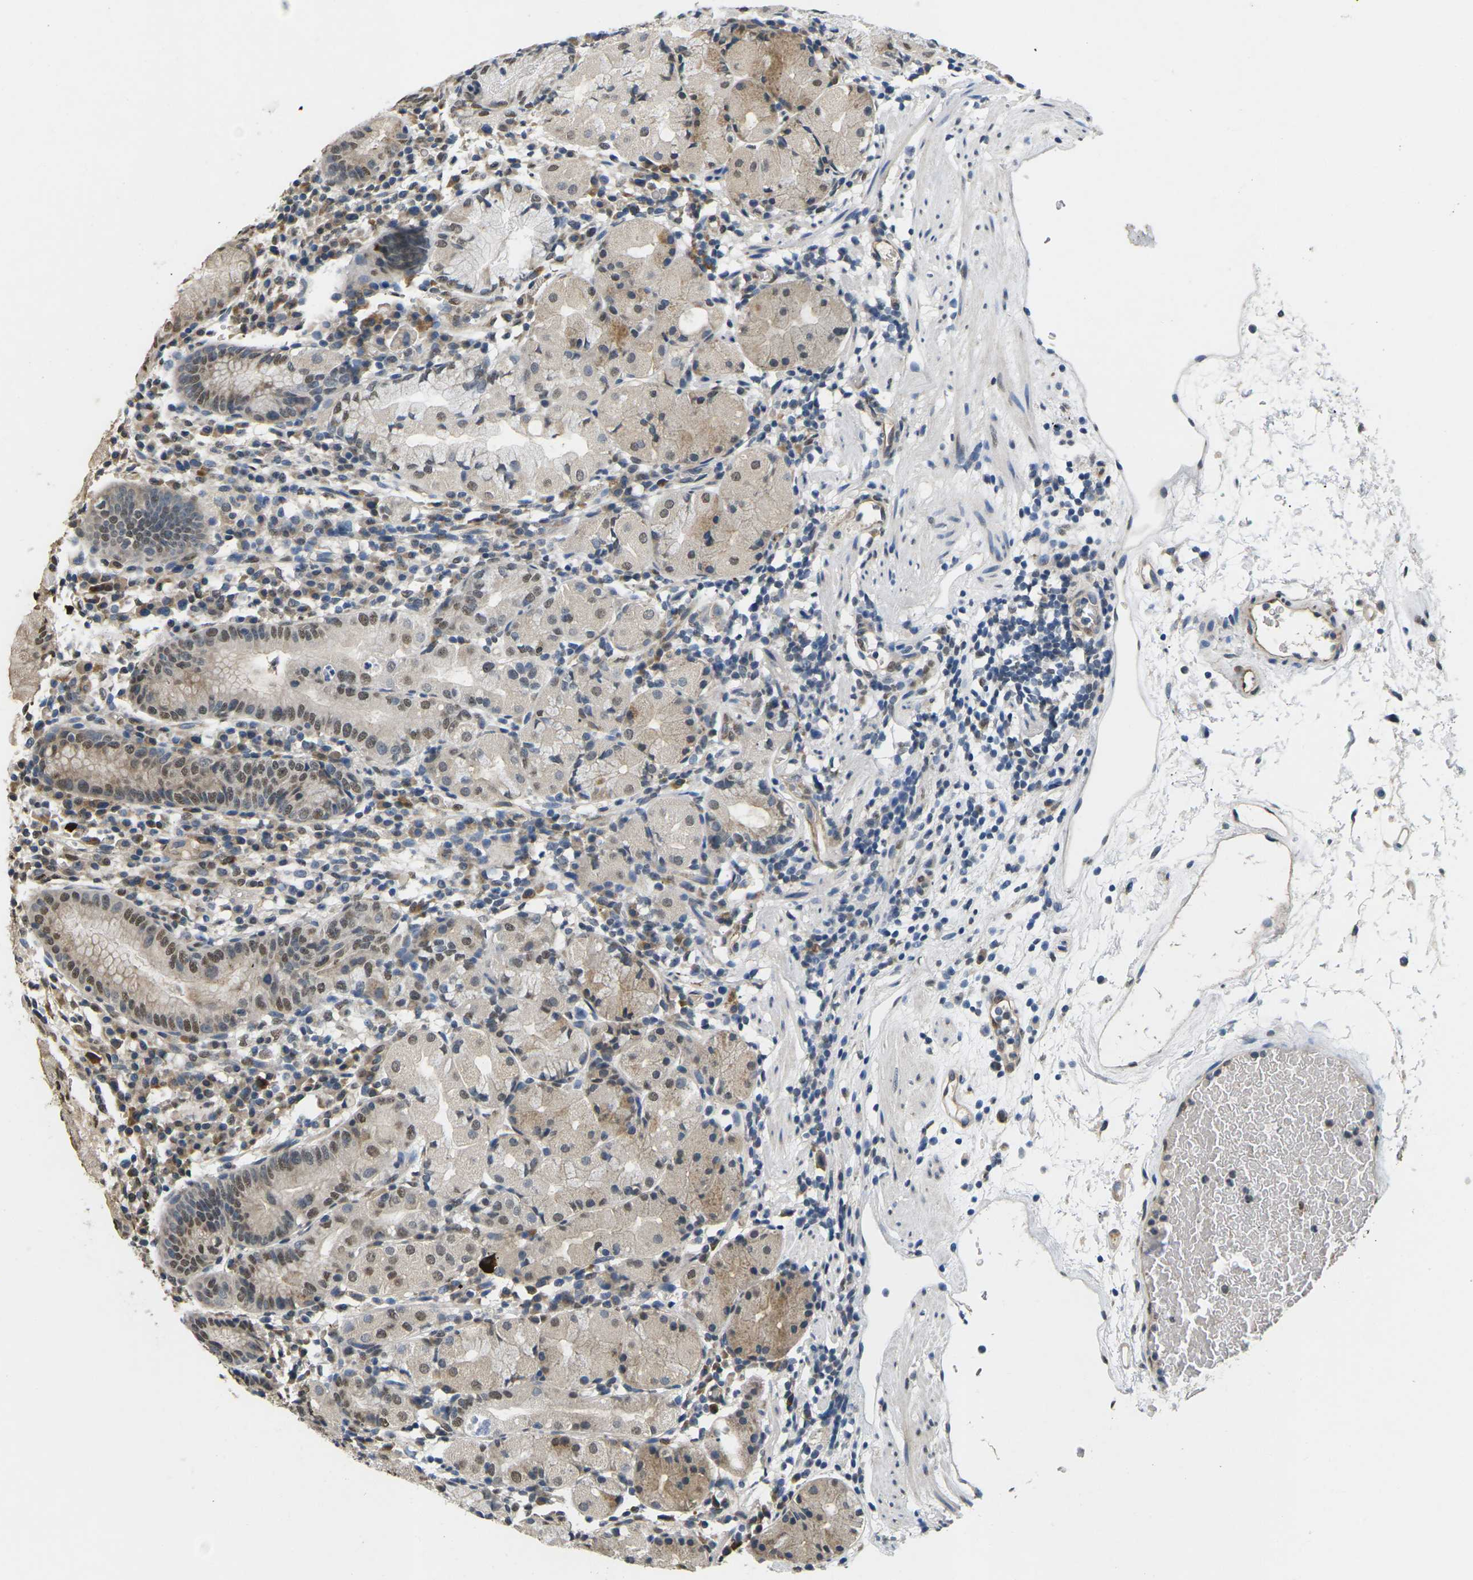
{"staining": {"intensity": "moderate", "quantity": "25%-75%", "location": "cytoplasmic/membranous,nuclear"}, "tissue": "stomach", "cell_type": "Glandular cells", "image_type": "normal", "snomed": [{"axis": "morphology", "description": "Normal tissue, NOS"}, {"axis": "topography", "description": "Stomach"}, {"axis": "topography", "description": "Stomach, lower"}], "caption": "Protein staining demonstrates moderate cytoplasmic/membranous,nuclear positivity in about 25%-75% of glandular cells in normal stomach.", "gene": "ERBB4", "patient": {"sex": "female", "age": 75}}